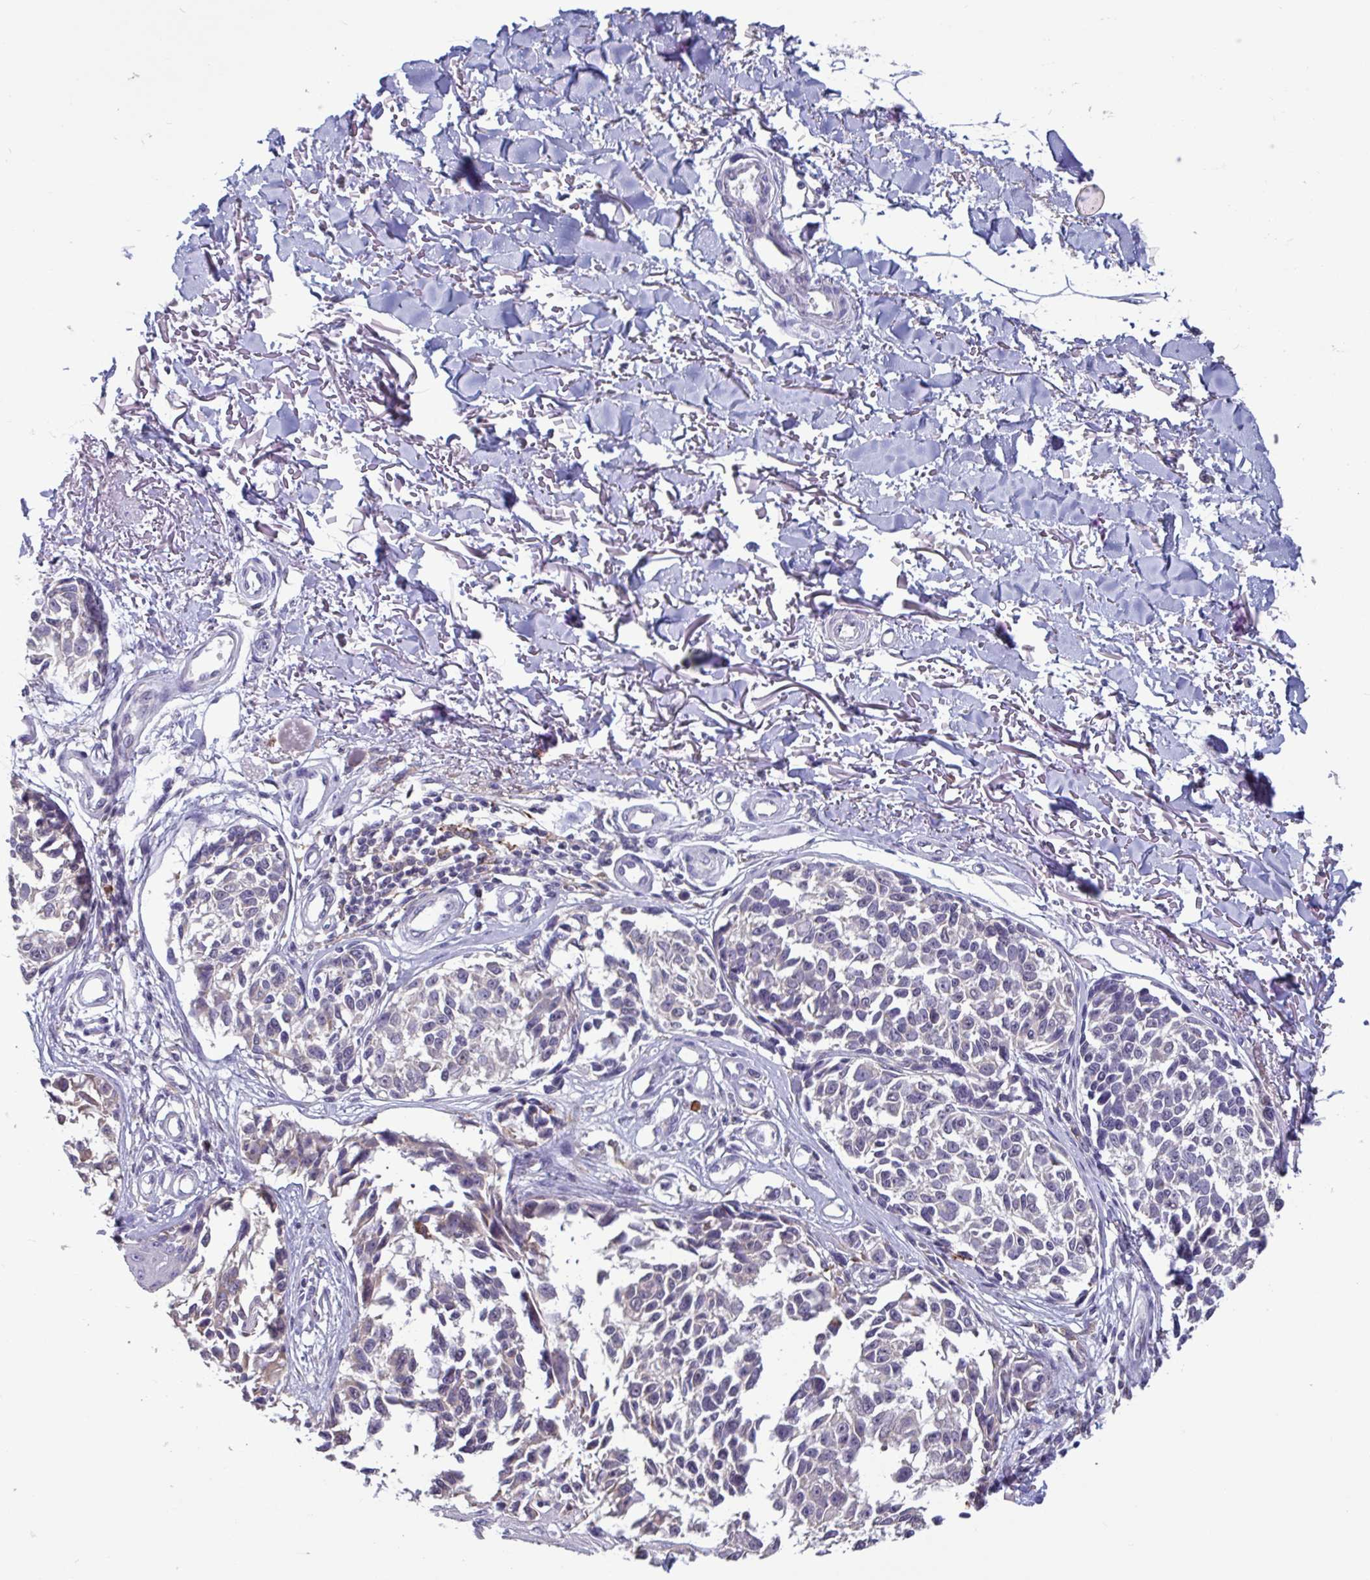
{"staining": {"intensity": "negative", "quantity": "none", "location": "none"}, "tissue": "melanoma", "cell_type": "Tumor cells", "image_type": "cancer", "snomed": [{"axis": "morphology", "description": "Malignant melanoma, NOS"}, {"axis": "topography", "description": "Skin"}], "caption": "Immunohistochemistry histopathology image of neoplastic tissue: malignant melanoma stained with DAB displays no significant protein expression in tumor cells.", "gene": "CD1E", "patient": {"sex": "male", "age": 73}}